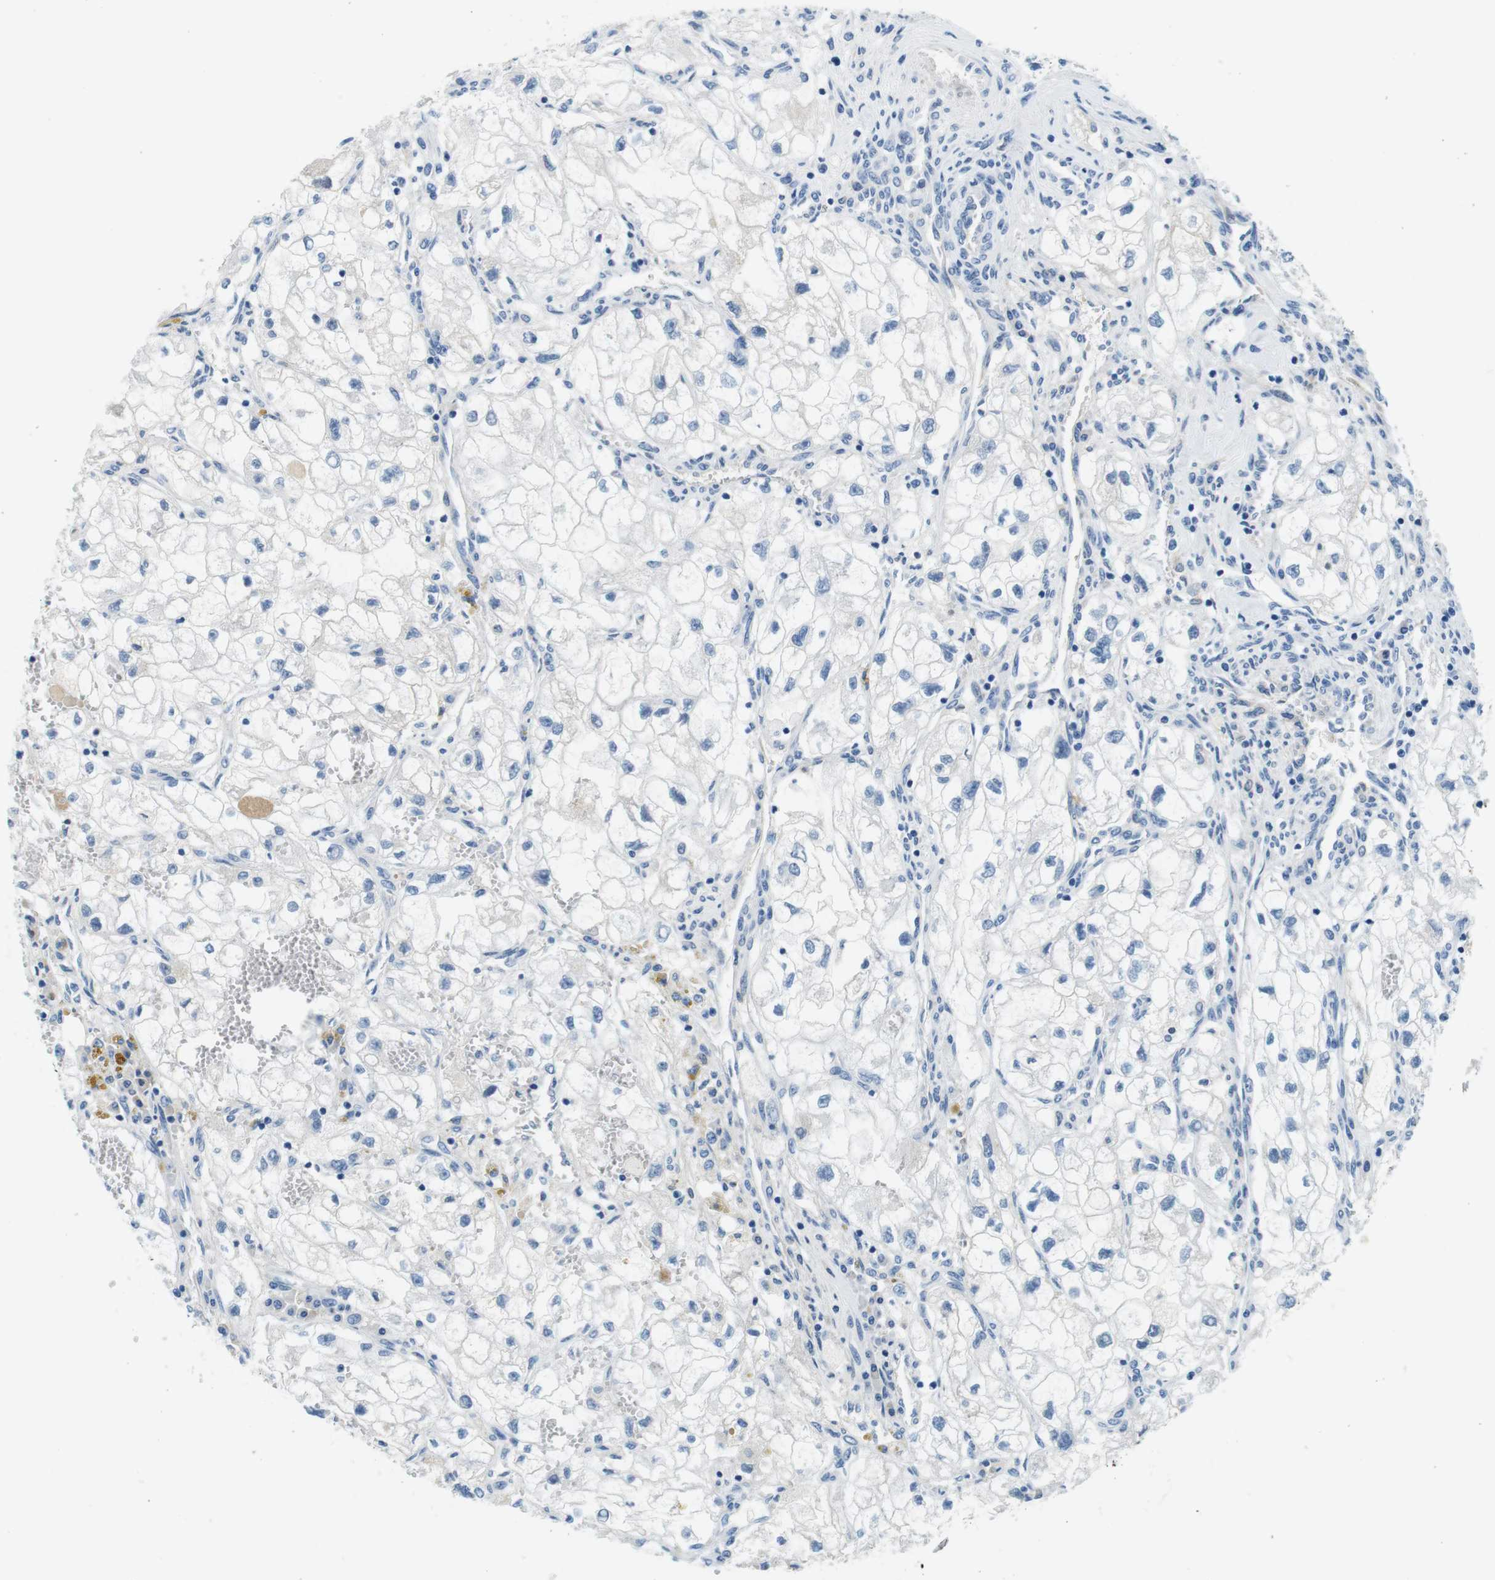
{"staining": {"intensity": "negative", "quantity": "none", "location": "none"}, "tissue": "renal cancer", "cell_type": "Tumor cells", "image_type": "cancer", "snomed": [{"axis": "morphology", "description": "Adenocarcinoma, NOS"}, {"axis": "topography", "description": "Kidney"}], "caption": "Immunohistochemistry (IHC) of renal adenocarcinoma reveals no positivity in tumor cells. Brightfield microscopy of immunohistochemistry stained with DAB (brown) and hematoxylin (blue), captured at high magnification.", "gene": "IGHD", "patient": {"sex": "female", "age": 70}}